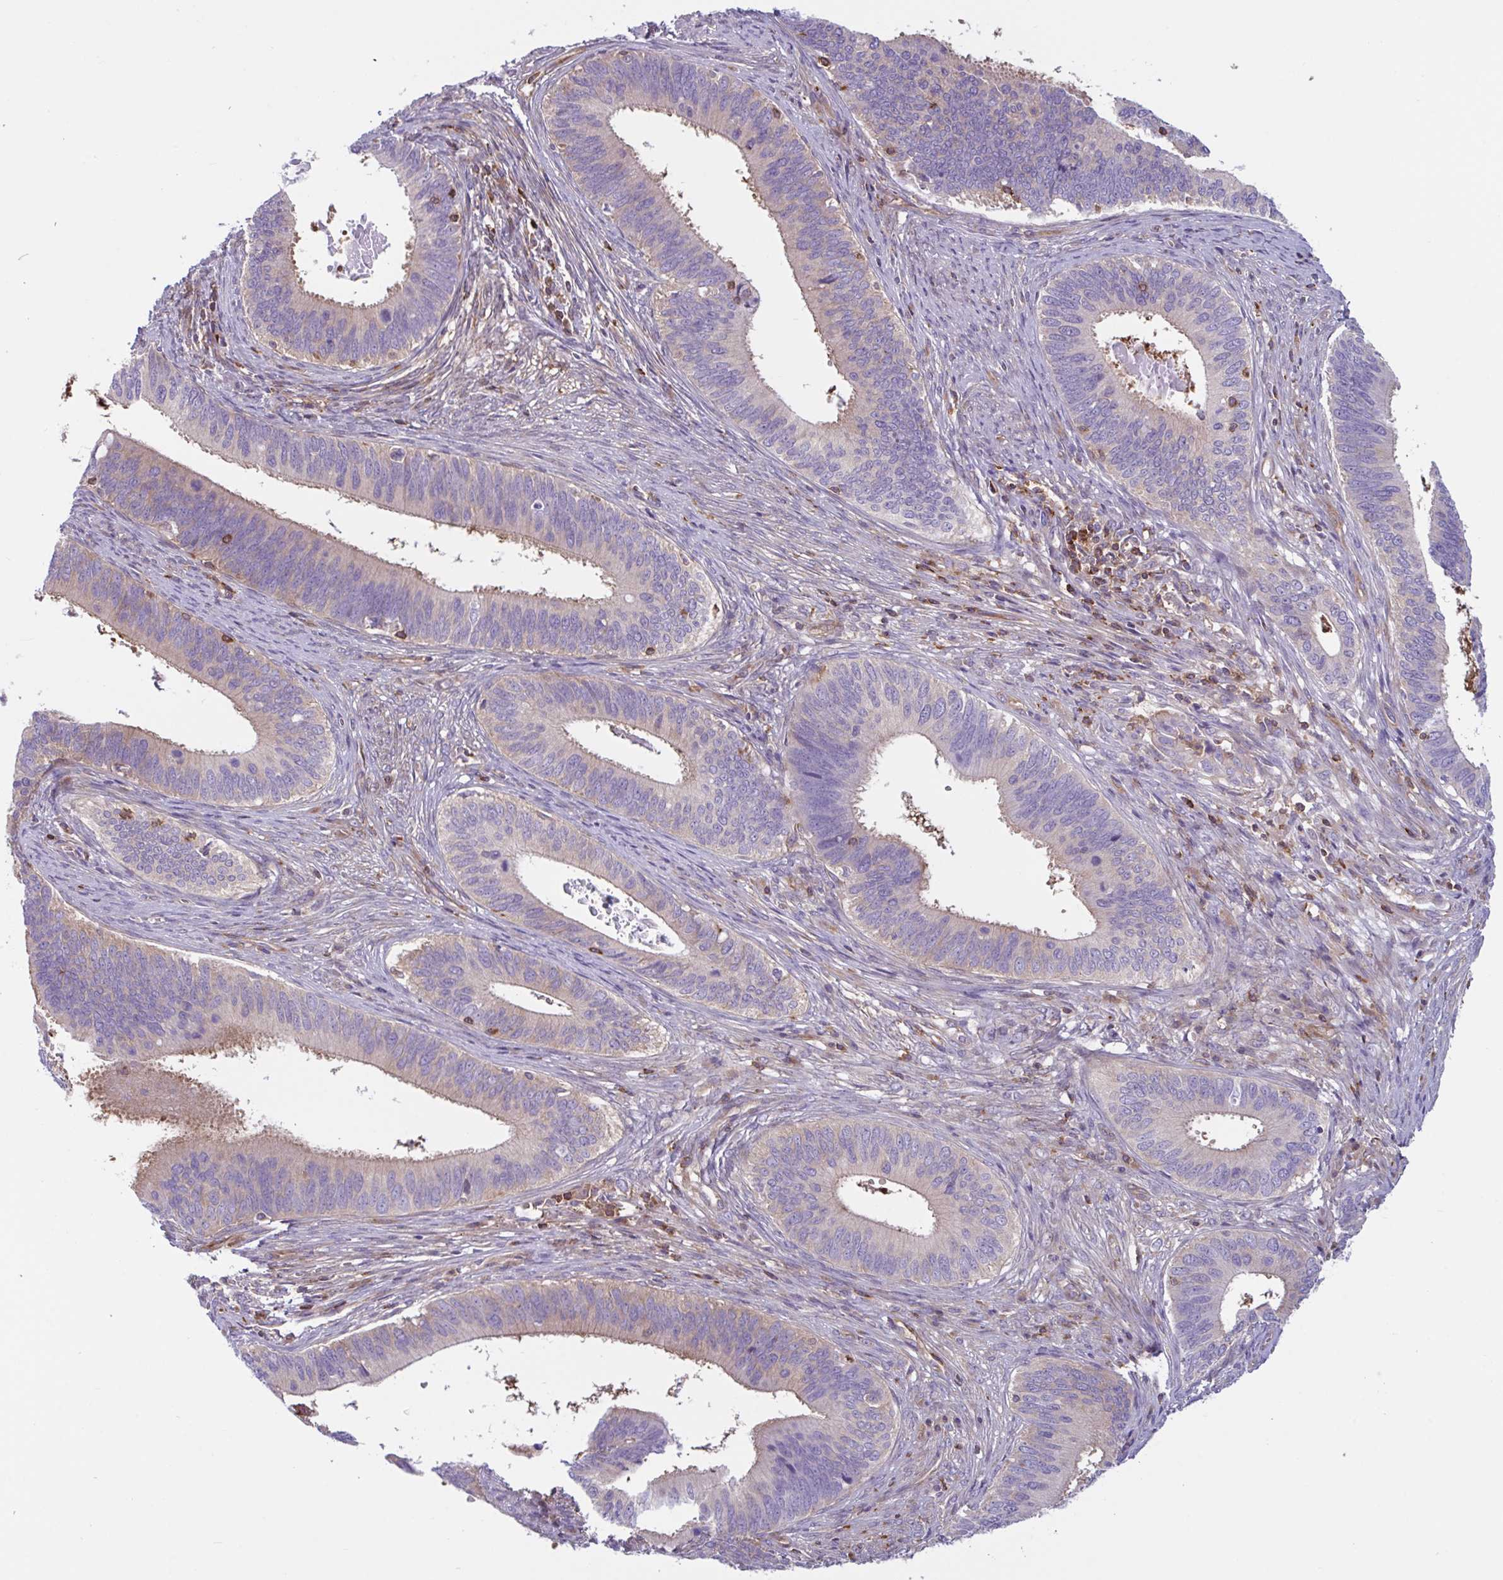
{"staining": {"intensity": "weak", "quantity": "25%-75%", "location": "cytoplasmic/membranous"}, "tissue": "cervical cancer", "cell_type": "Tumor cells", "image_type": "cancer", "snomed": [{"axis": "morphology", "description": "Adenocarcinoma, NOS"}, {"axis": "topography", "description": "Cervix"}], "caption": "Human cervical adenocarcinoma stained for a protein (brown) exhibits weak cytoplasmic/membranous positive positivity in about 25%-75% of tumor cells.", "gene": "TSC22D3", "patient": {"sex": "female", "age": 42}}